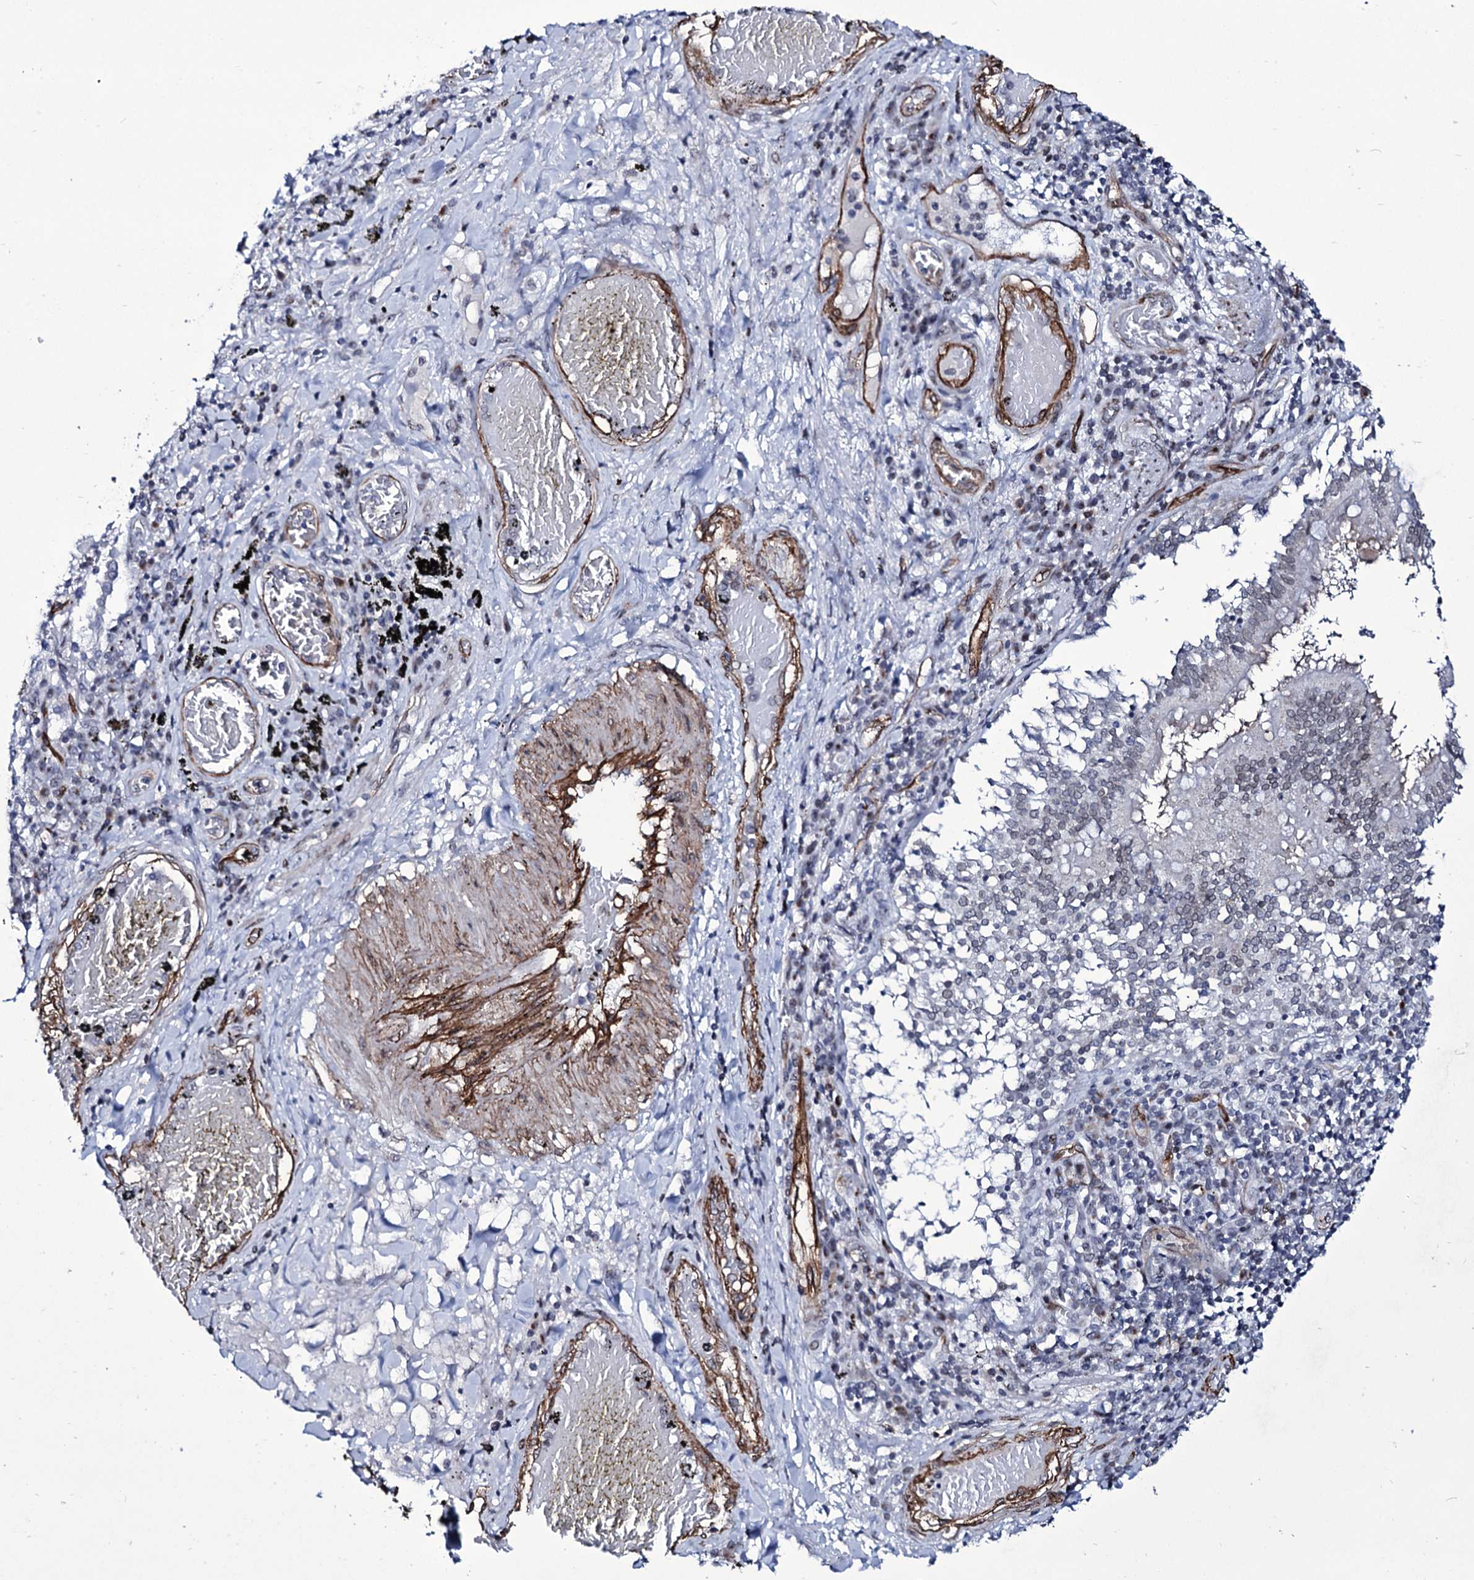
{"staining": {"intensity": "negative", "quantity": "none", "location": "none"}, "tissue": "lung cancer", "cell_type": "Tumor cells", "image_type": "cancer", "snomed": [{"axis": "morphology", "description": "Squamous cell carcinoma, NOS"}, {"axis": "topography", "description": "Lung"}], "caption": "An image of human lung squamous cell carcinoma is negative for staining in tumor cells.", "gene": "ZC3H12C", "patient": {"sex": "male", "age": 65}}